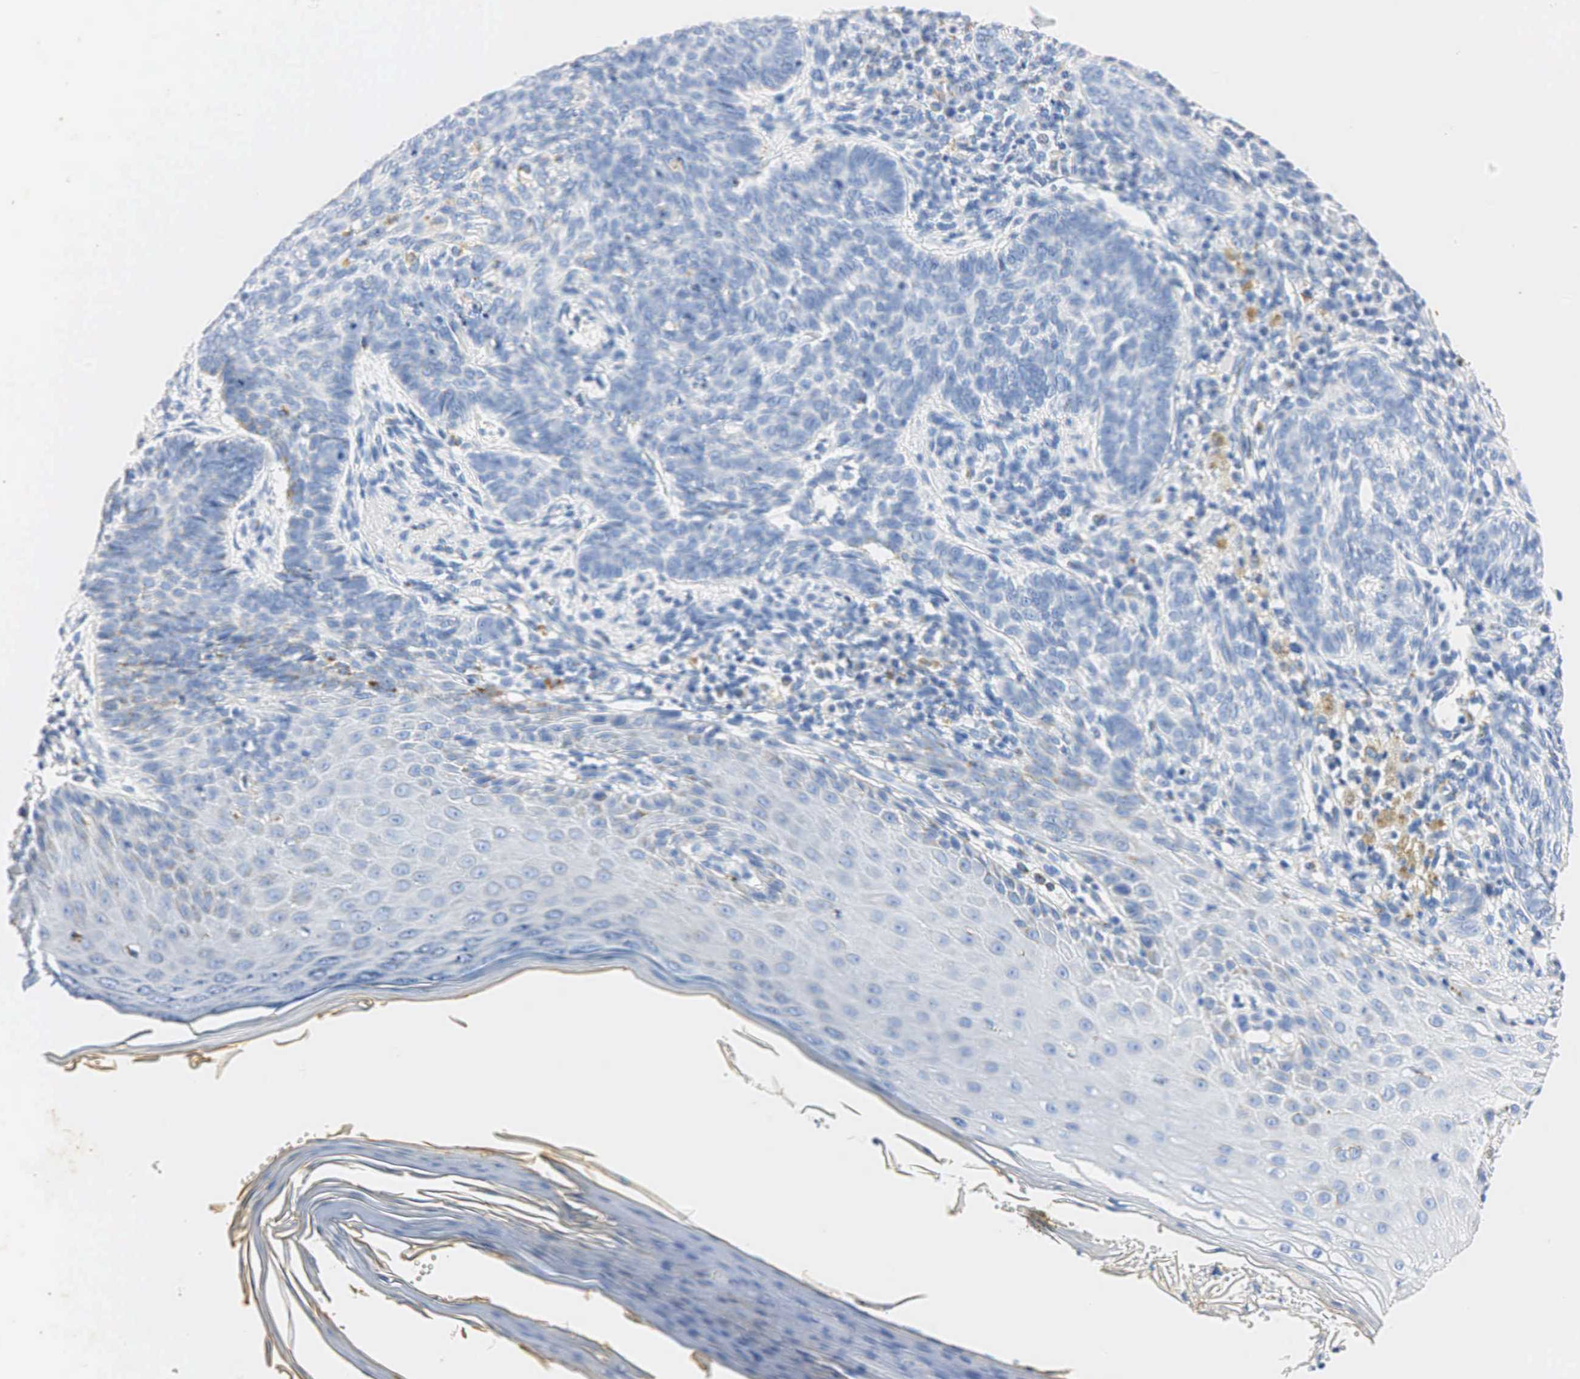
{"staining": {"intensity": "negative", "quantity": "none", "location": "none"}, "tissue": "skin cancer", "cell_type": "Tumor cells", "image_type": "cancer", "snomed": [{"axis": "morphology", "description": "Normal tissue, NOS"}, {"axis": "morphology", "description": "Basal cell carcinoma"}, {"axis": "topography", "description": "Skin"}], "caption": "IHC of human skin basal cell carcinoma reveals no expression in tumor cells.", "gene": "SYP", "patient": {"sex": "male", "age": 74}}